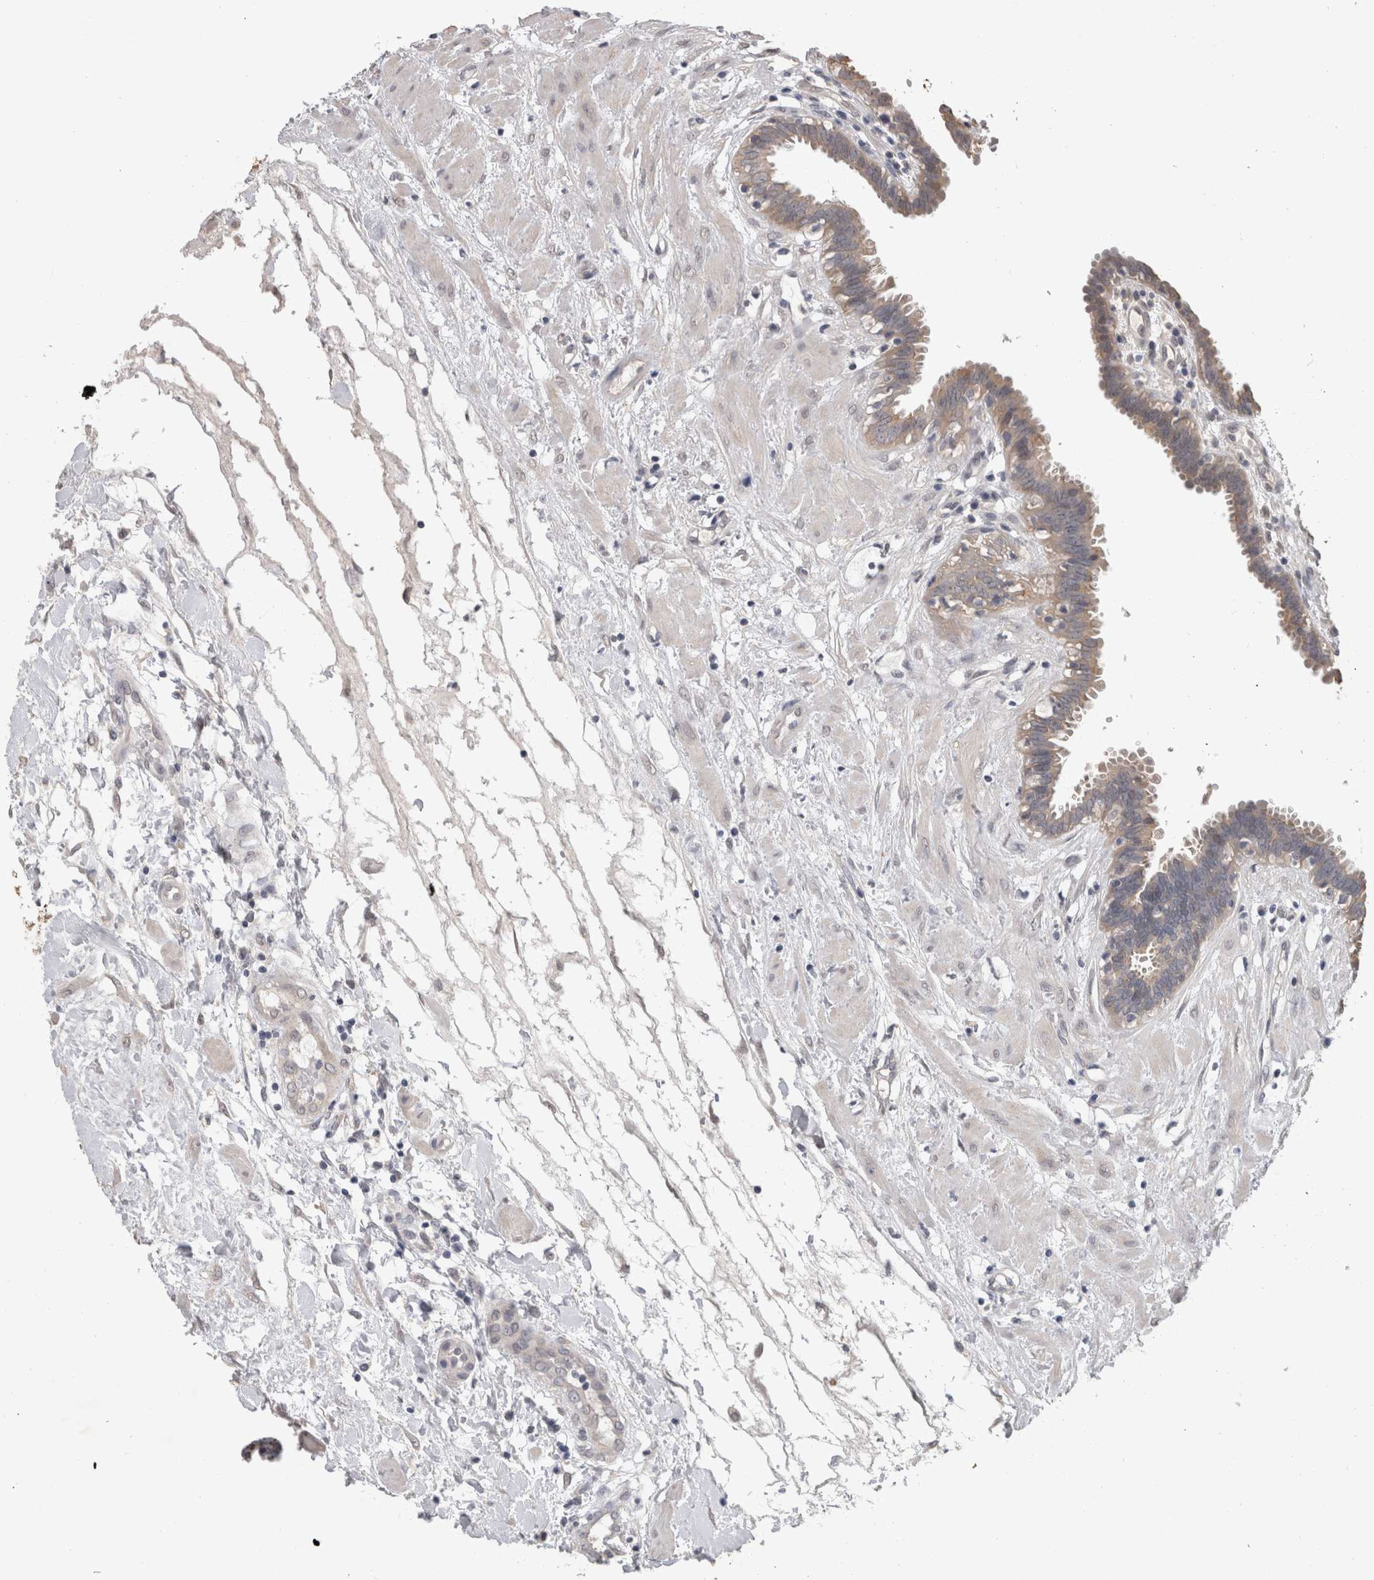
{"staining": {"intensity": "weak", "quantity": ">75%", "location": "cytoplasmic/membranous"}, "tissue": "fallopian tube", "cell_type": "Glandular cells", "image_type": "normal", "snomed": [{"axis": "morphology", "description": "Normal tissue, NOS"}, {"axis": "topography", "description": "Fallopian tube"}, {"axis": "topography", "description": "Placenta"}], "caption": "Immunohistochemistry histopathology image of benign human fallopian tube stained for a protein (brown), which demonstrates low levels of weak cytoplasmic/membranous positivity in approximately >75% of glandular cells.", "gene": "FHOD3", "patient": {"sex": "female", "age": 32}}